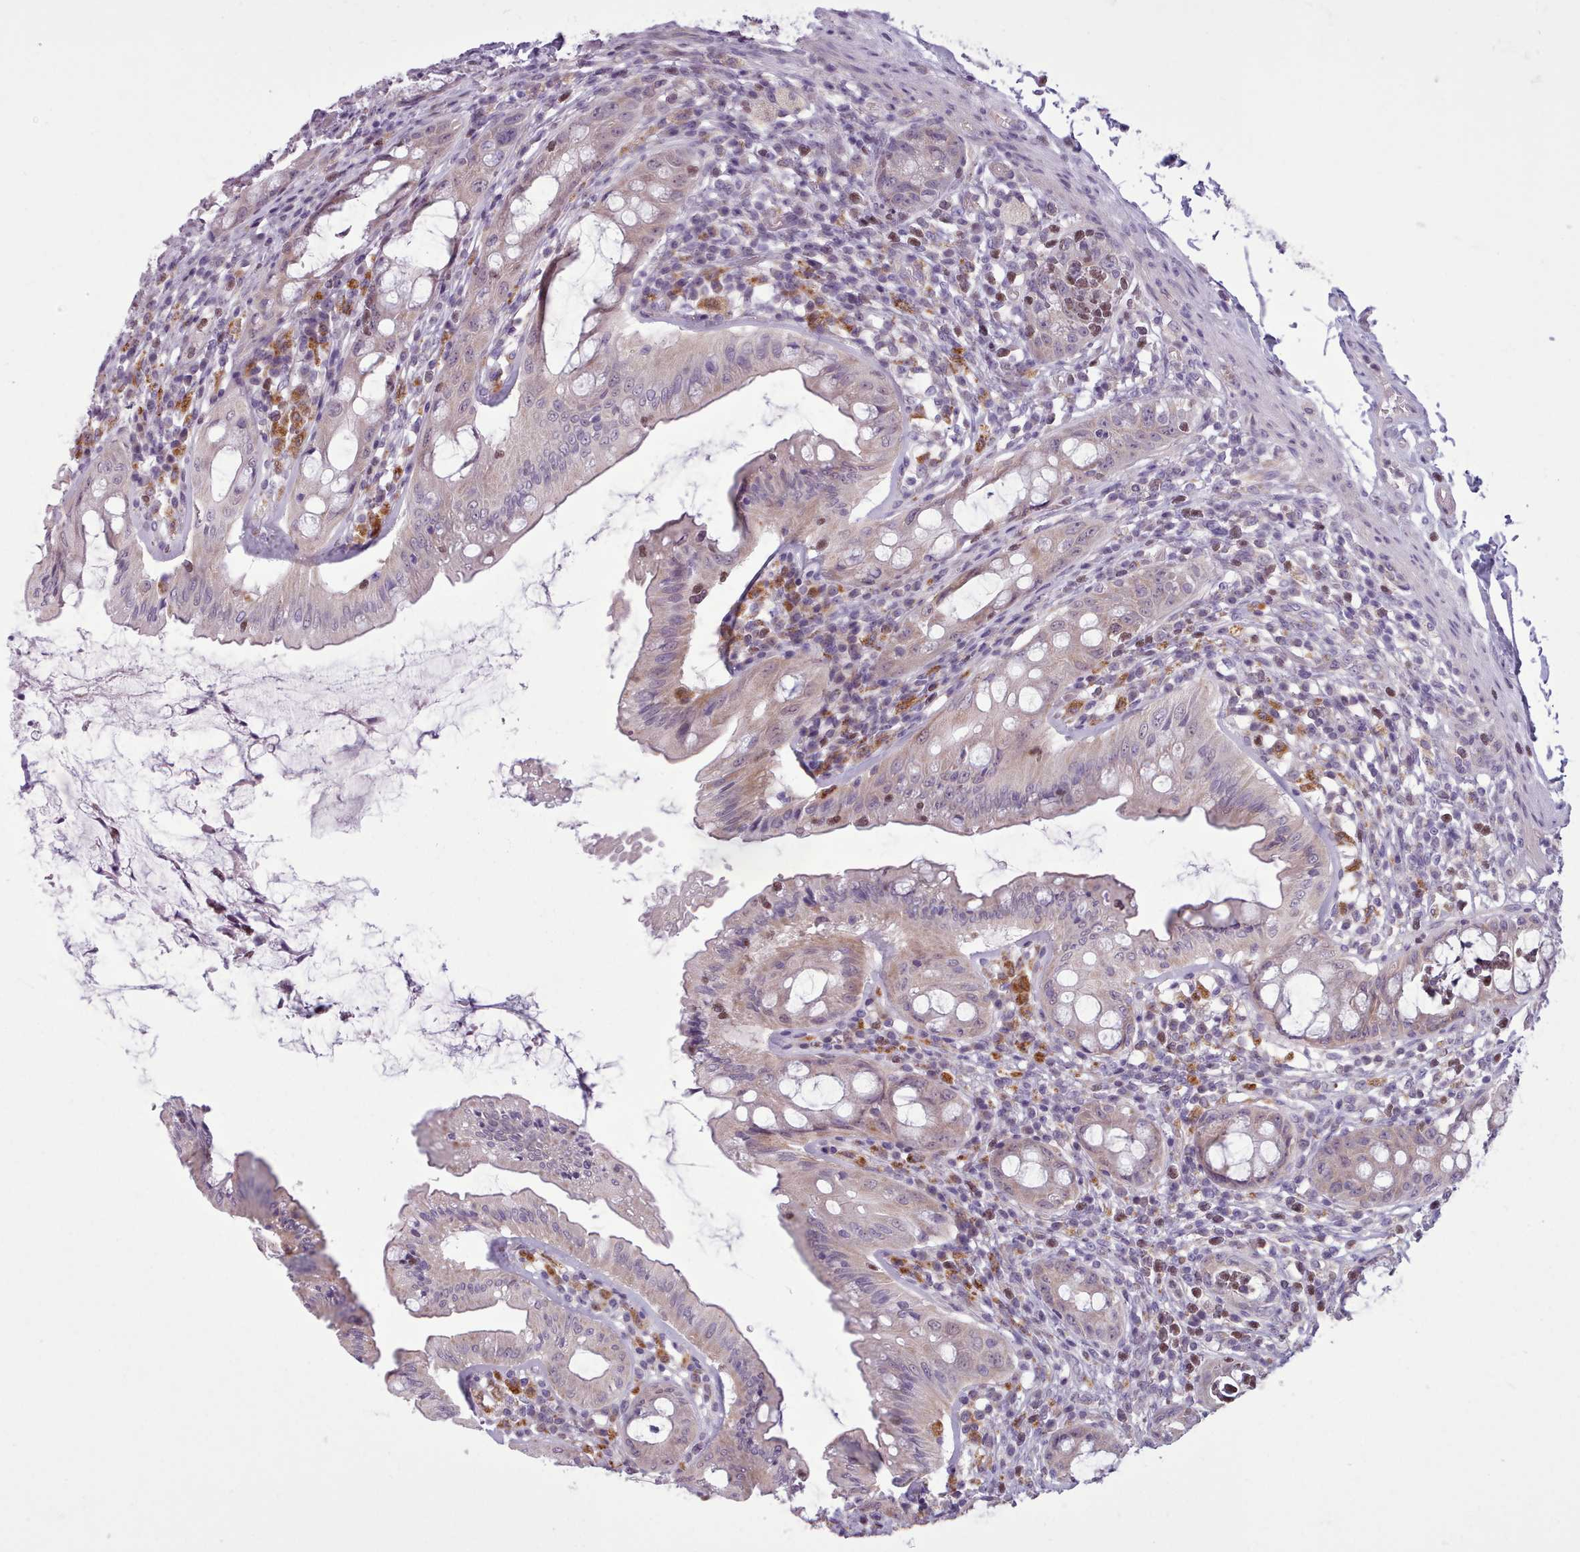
{"staining": {"intensity": "moderate", "quantity": "25%-75%", "location": "cytoplasmic/membranous"}, "tissue": "rectum", "cell_type": "Glandular cells", "image_type": "normal", "snomed": [{"axis": "morphology", "description": "Normal tissue, NOS"}, {"axis": "topography", "description": "Rectum"}], "caption": "DAB immunohistochemical staining of unremarkable rectum exhibits moderate cytoplasmic/membranous protein positivity in about 25%-75% of glandular cells. Nuclei are stained in blue.", "gene": "SLURP1", "patient": {"sex": "female", "age": 57}}